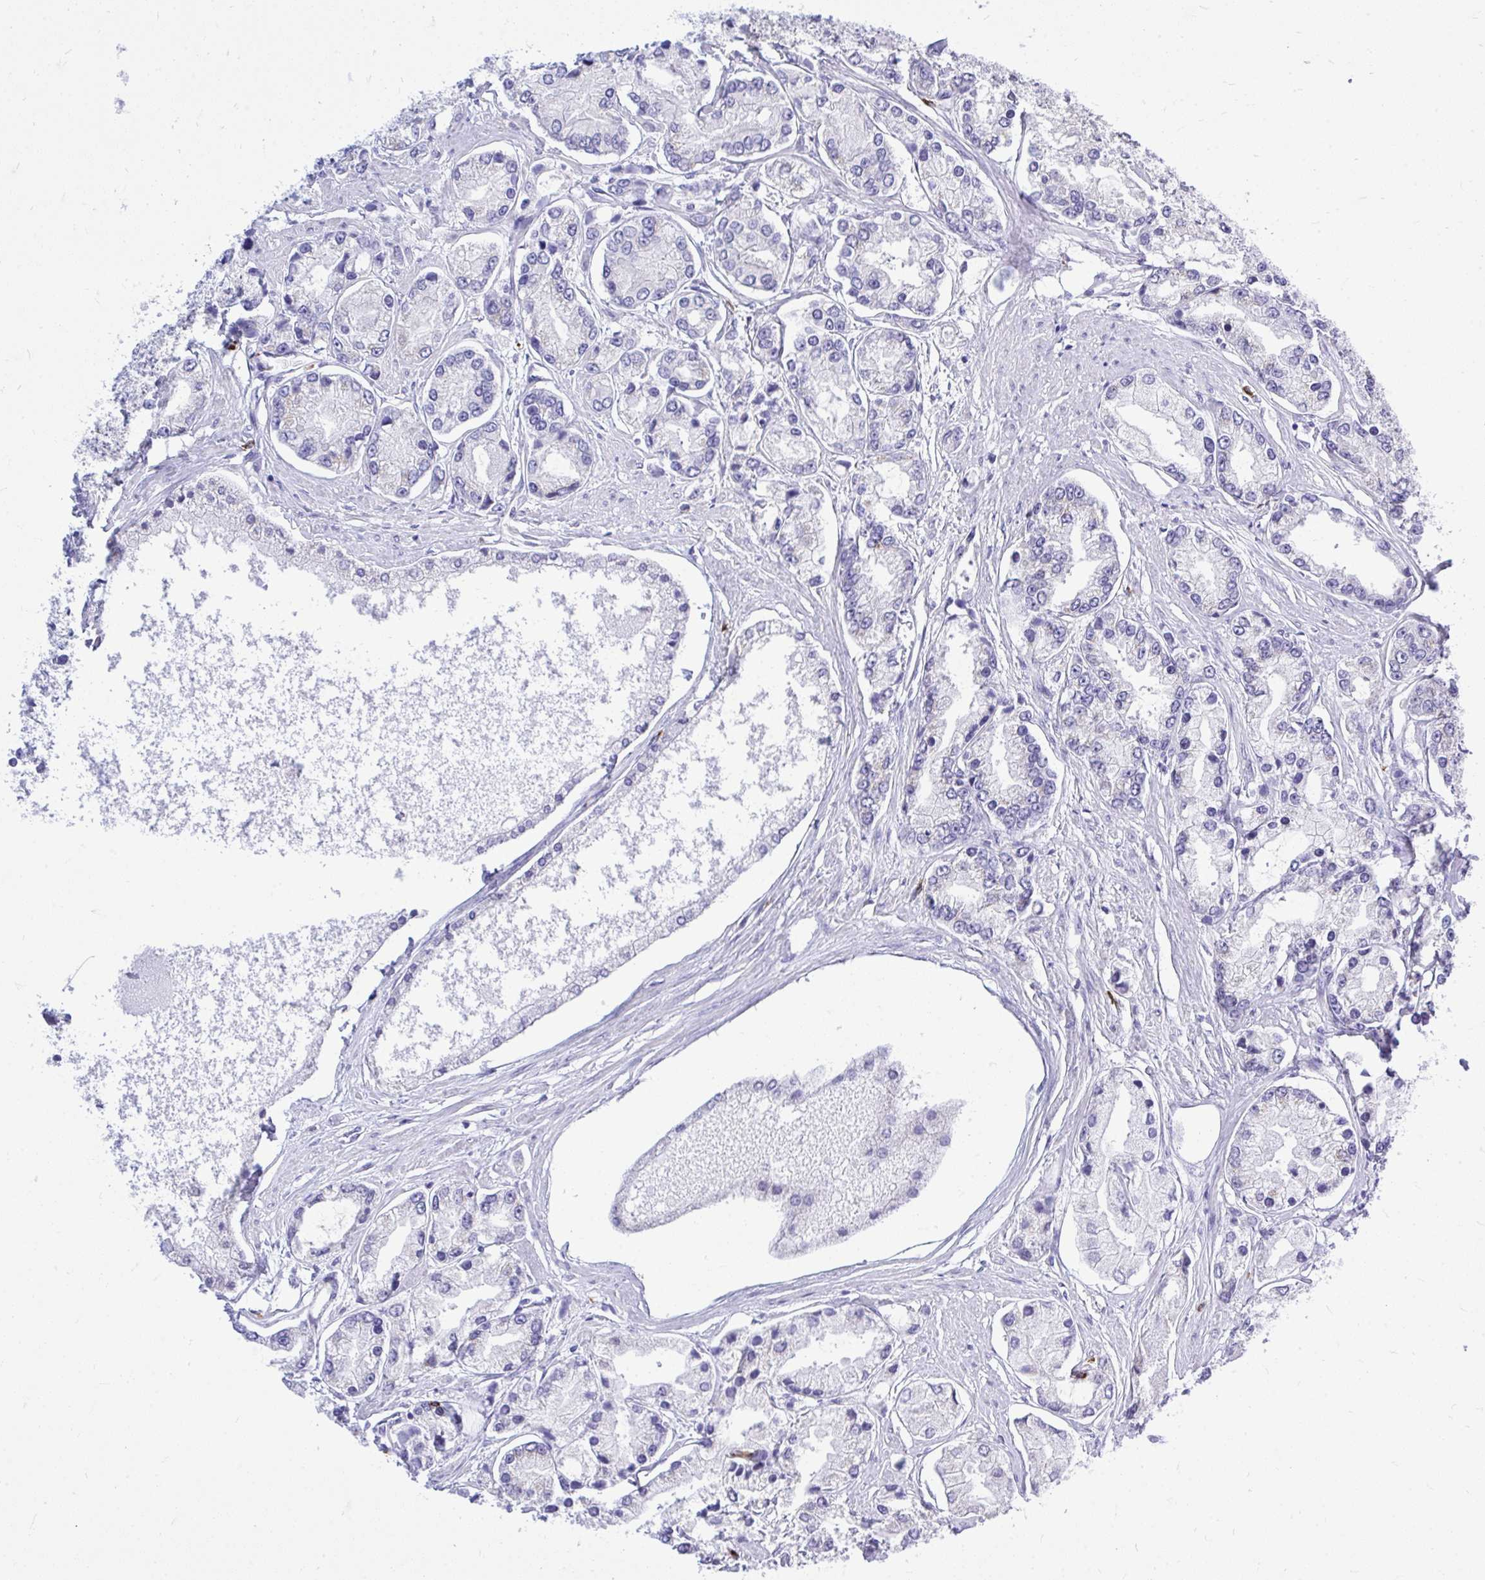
{"staining": {"intensity": "moderate", "quantity": "25%-75%", "location": "cytoplasmic/membranous"}, "tissue": "prostate cancer", "cell_type": "Tumor cells", "image_type": "cancer", "snomed": [{"axis": "morphology", "description": "Adenocarcinoma, High grade"}, {"axis": "topography", "description": "Prostate"}], "caption": "Prostate cancer (high-grade adenocarcinoma) stained with IHC exhibits moderate cytoplasmic/membranous expression in about 25%-75% of tumor cells.", "gene": "PSD", "patient": {"sex": "male", "age": 66}}